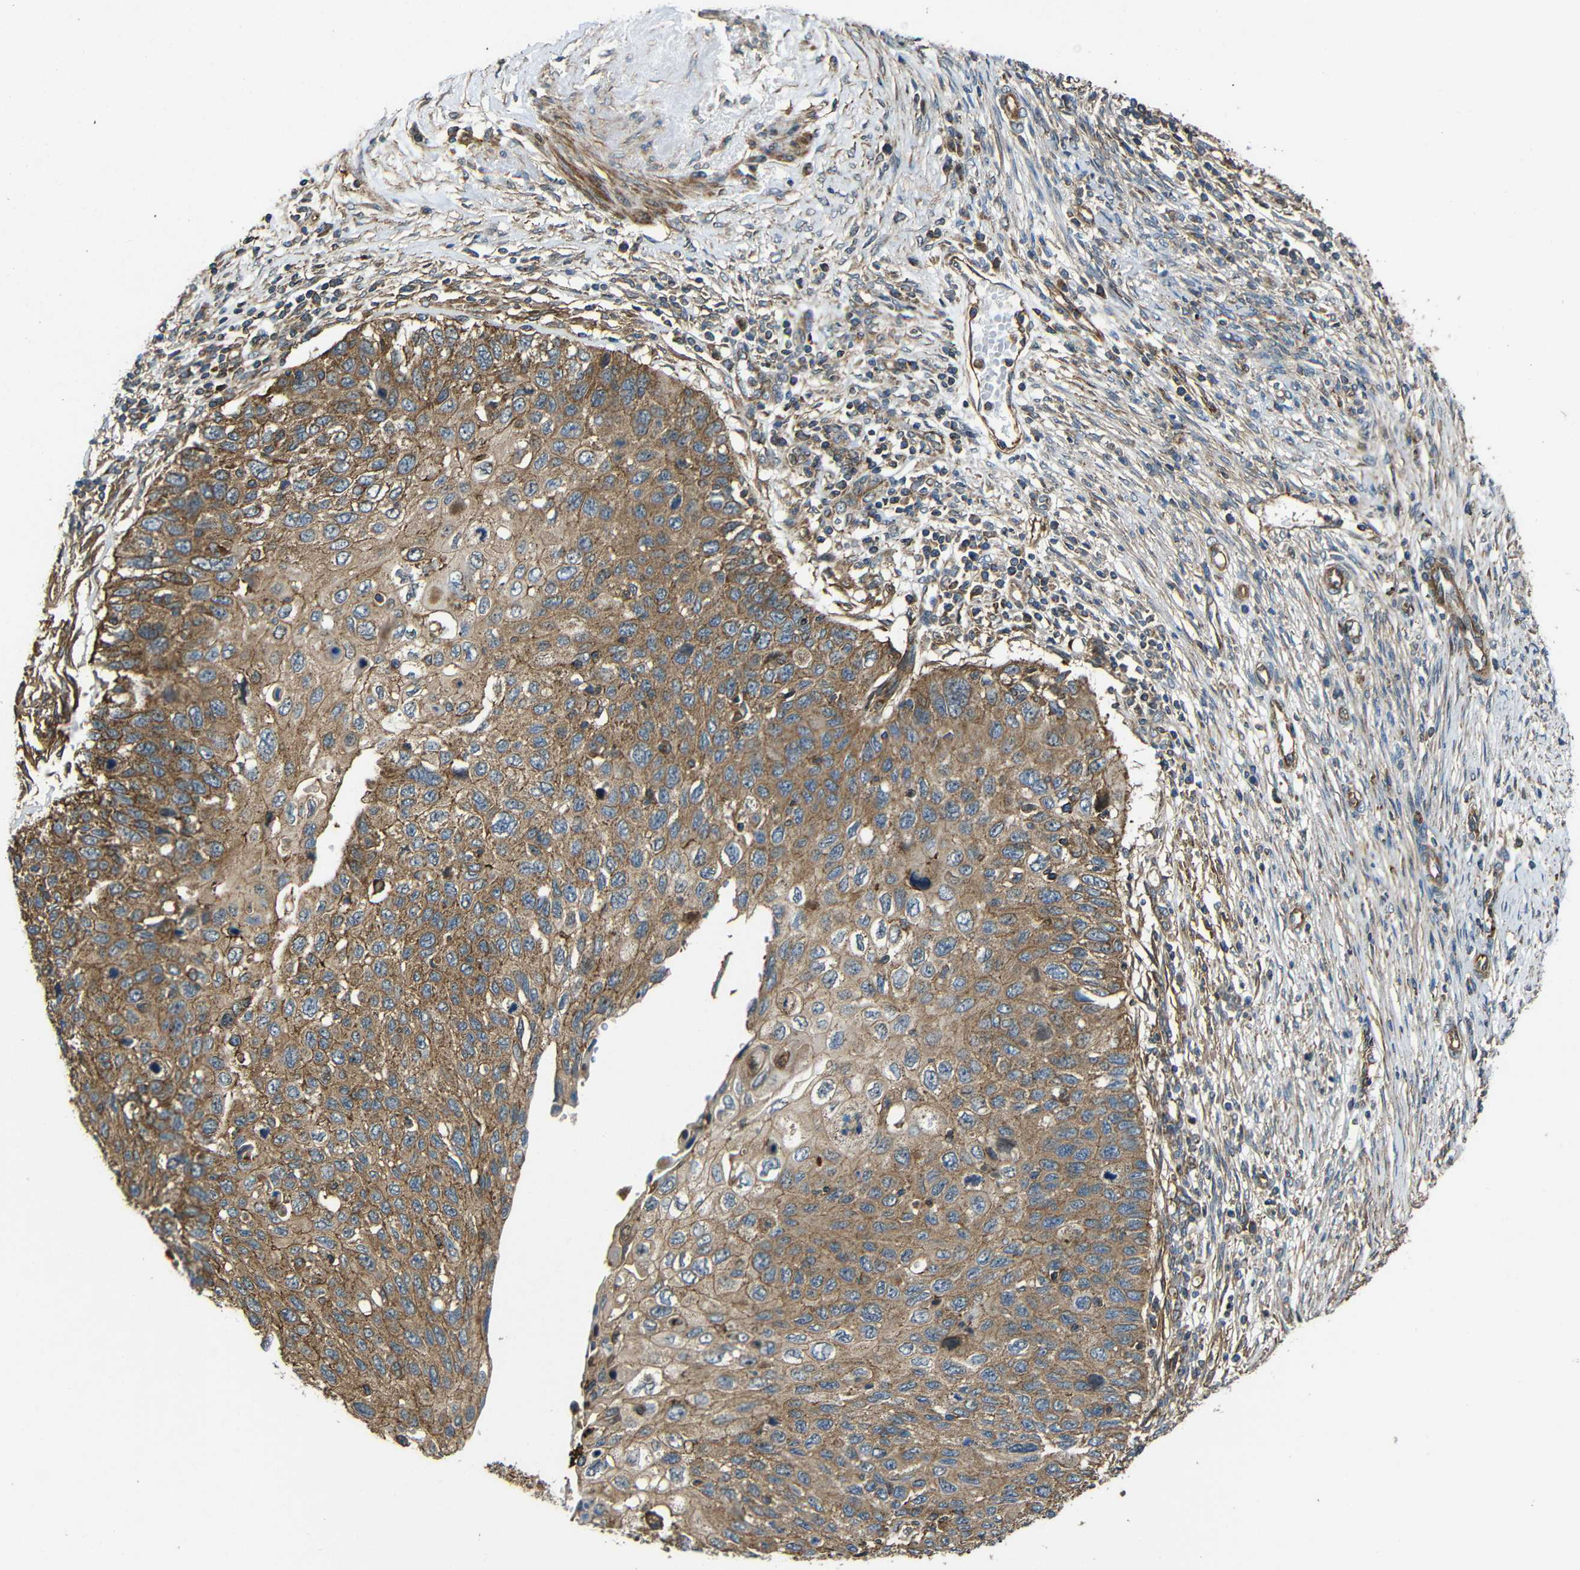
{"staining": {"intensity": "moderate", "quantity": ">75%", "location": "cytoplasmic/membranous"}, "tissue": "cervical cancer", "cell_type": "Tumor cells", "image_type": "cancer", "snomed": [{"axis": "morphology", "description": "Squamous cell carcinoma, NOS"}, {"axis": "topography", "description": "Cervix"}], "caption": "A brown stain highlights moderate cytoplasmic/membranous expression of a protein in cervical cancer (squamous cell carcinoma) tumor cells.", "gene": "PTCH1", "patient": {"sex": "female", "age": 70}}